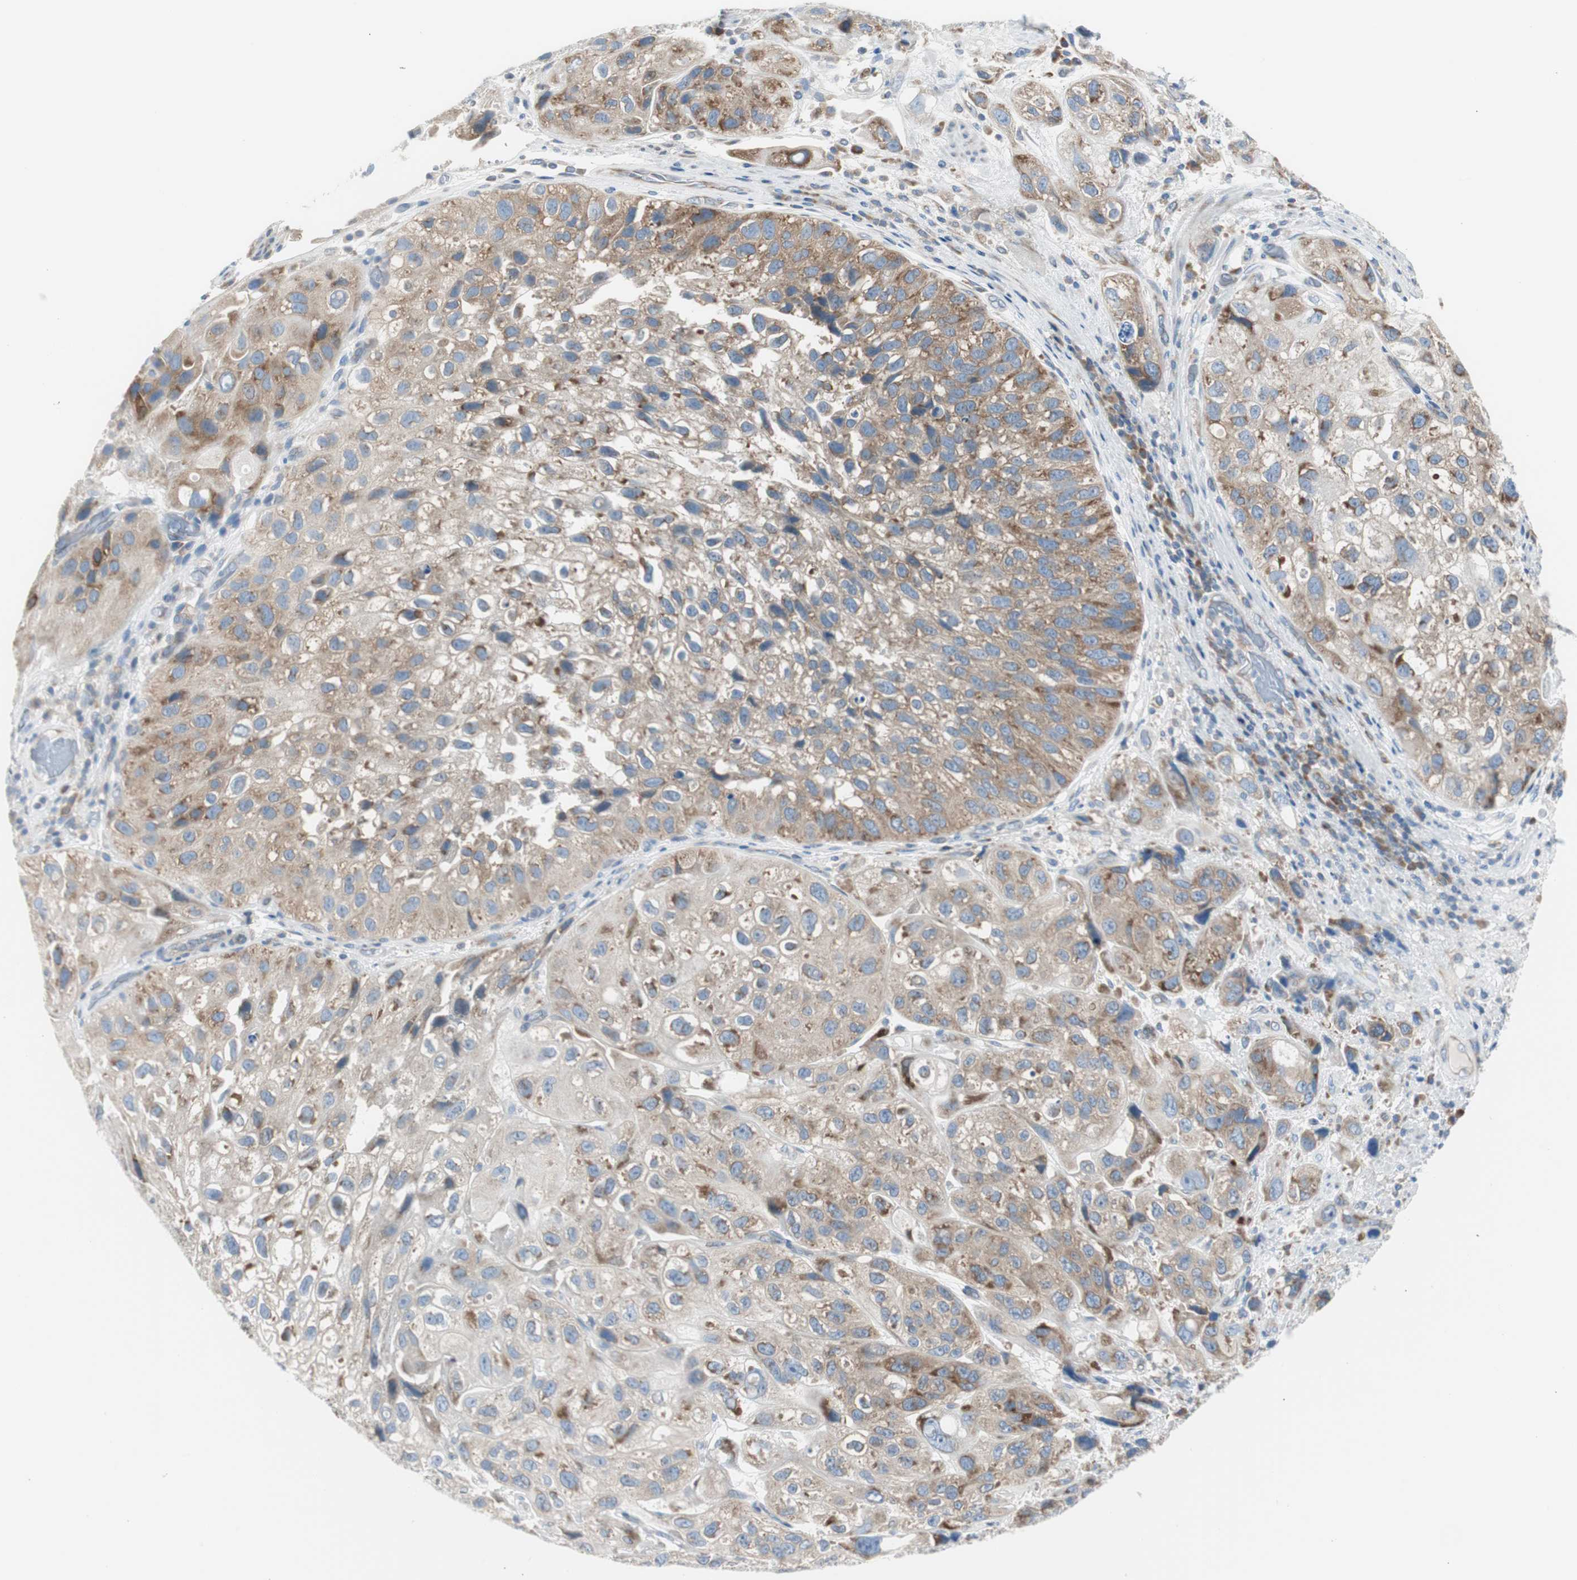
{"staining": {"intensity": "moderate", "quantity": ">75%", "location": "cytoplasmic/membranous"}, "tissue": "urothelial cancer", "cell_type": "Tumor cells", "image_type": "cancer", "snomed": [{"axis": "morphology", "description": "Urothelial carcinoma, High grade"}, {"axis": "topography", "description": "Urinary bladder"}], "caption": "Immunohistochemical staining of urothelial cancer demonstrates medium levels of moderate cytoplasmic/membranous staining in about >75% of tumor cells.", "gene": "RPS12", "patient": {"sex": "female", "age": 64}}